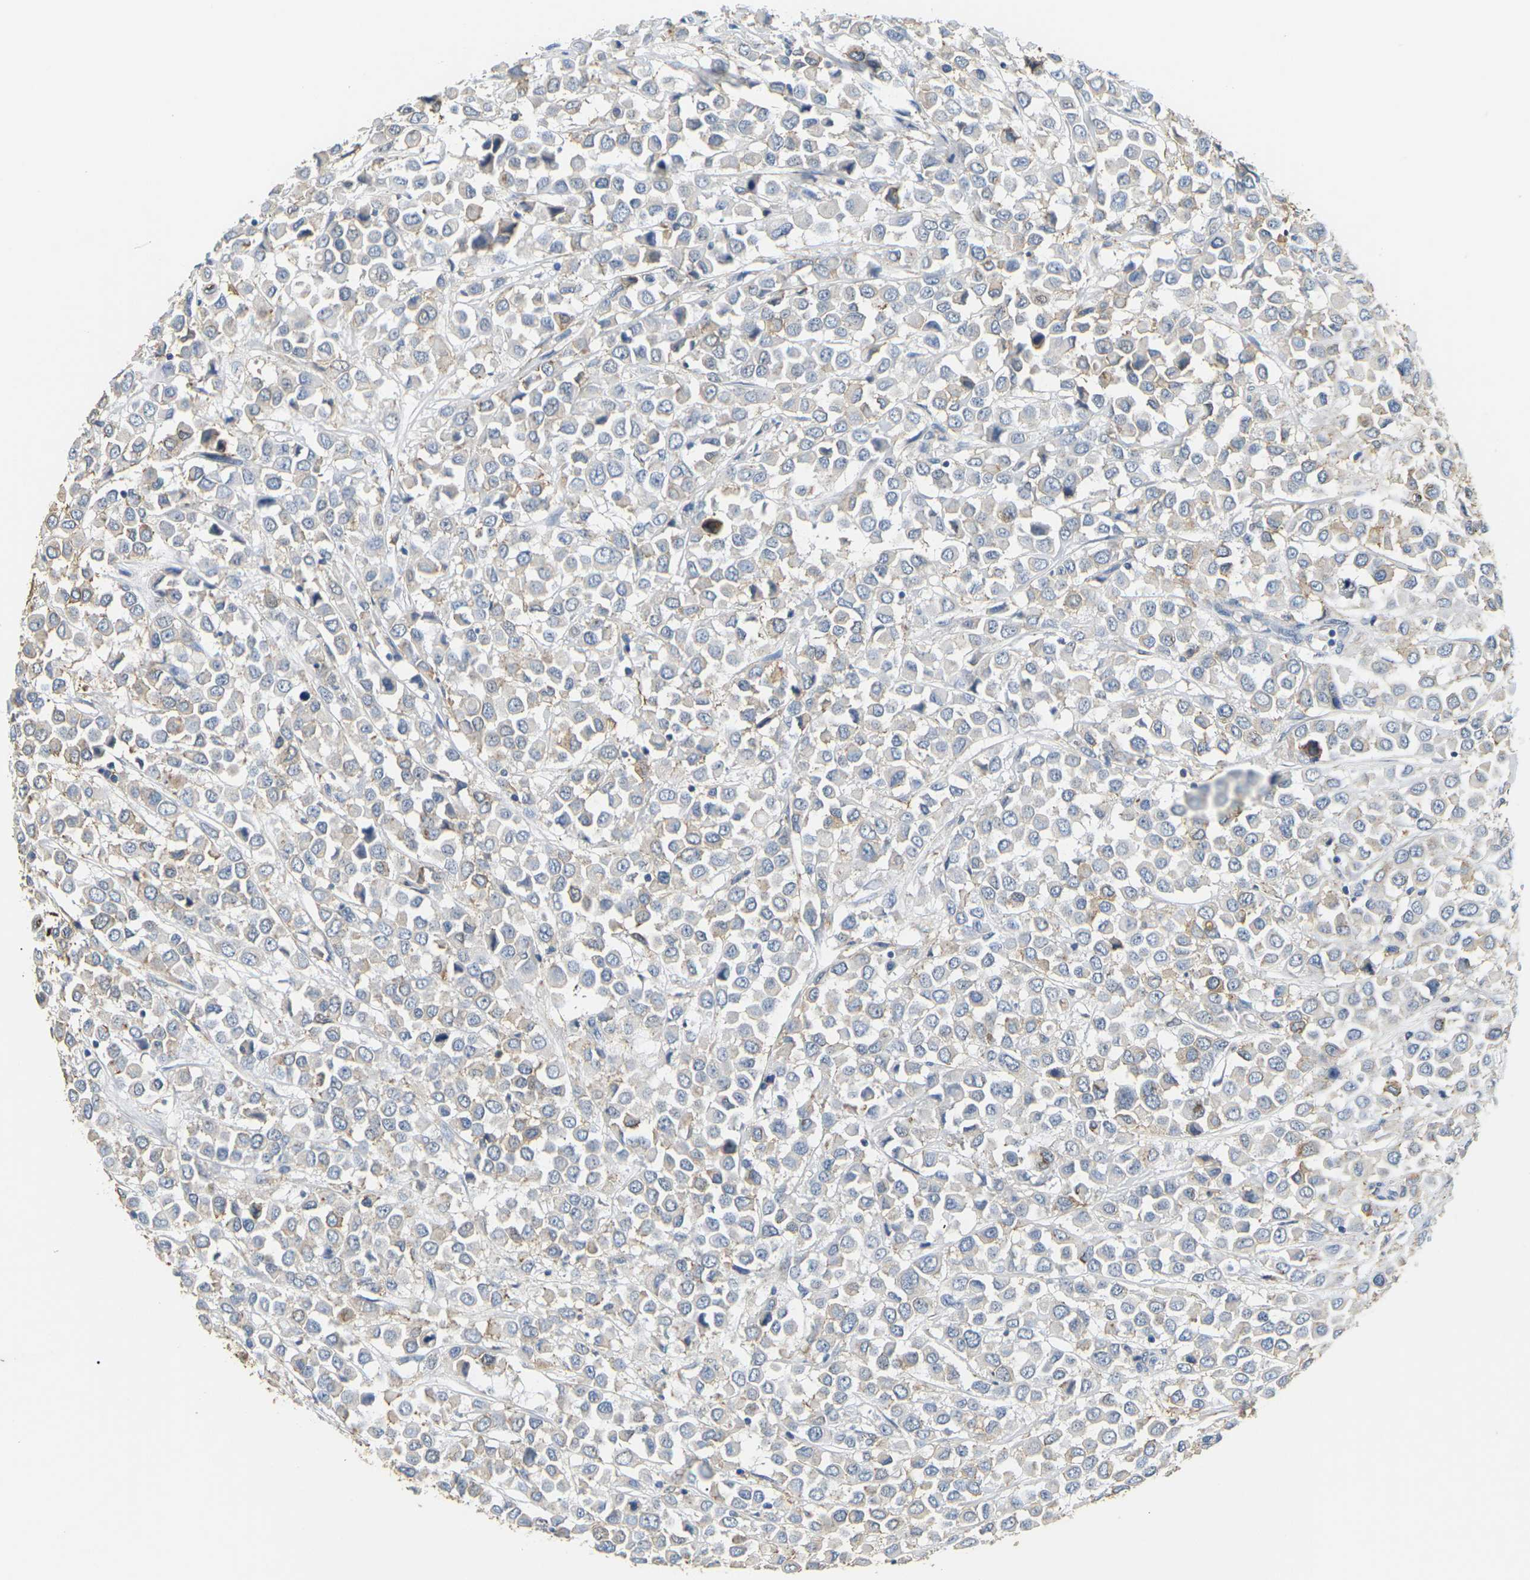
{"staining": {"intensity": "negative", "quantity": "none", "location": "none"}, "tissue": "breast cancer", "cell_type": "Tumor cells", "image_type": "cancer", "snomed": [{"axis": "morphology", "description": "Duct carcinoma"}, {"axis": "topography", "description": "Breast"}], "caption": "Immunohistochemical staining of human intraductal carcinoma (breast) demonstrates no significant staining in tumor cells.", "gene": "ADM", "patient": {"sex": "female", "age": 61}}